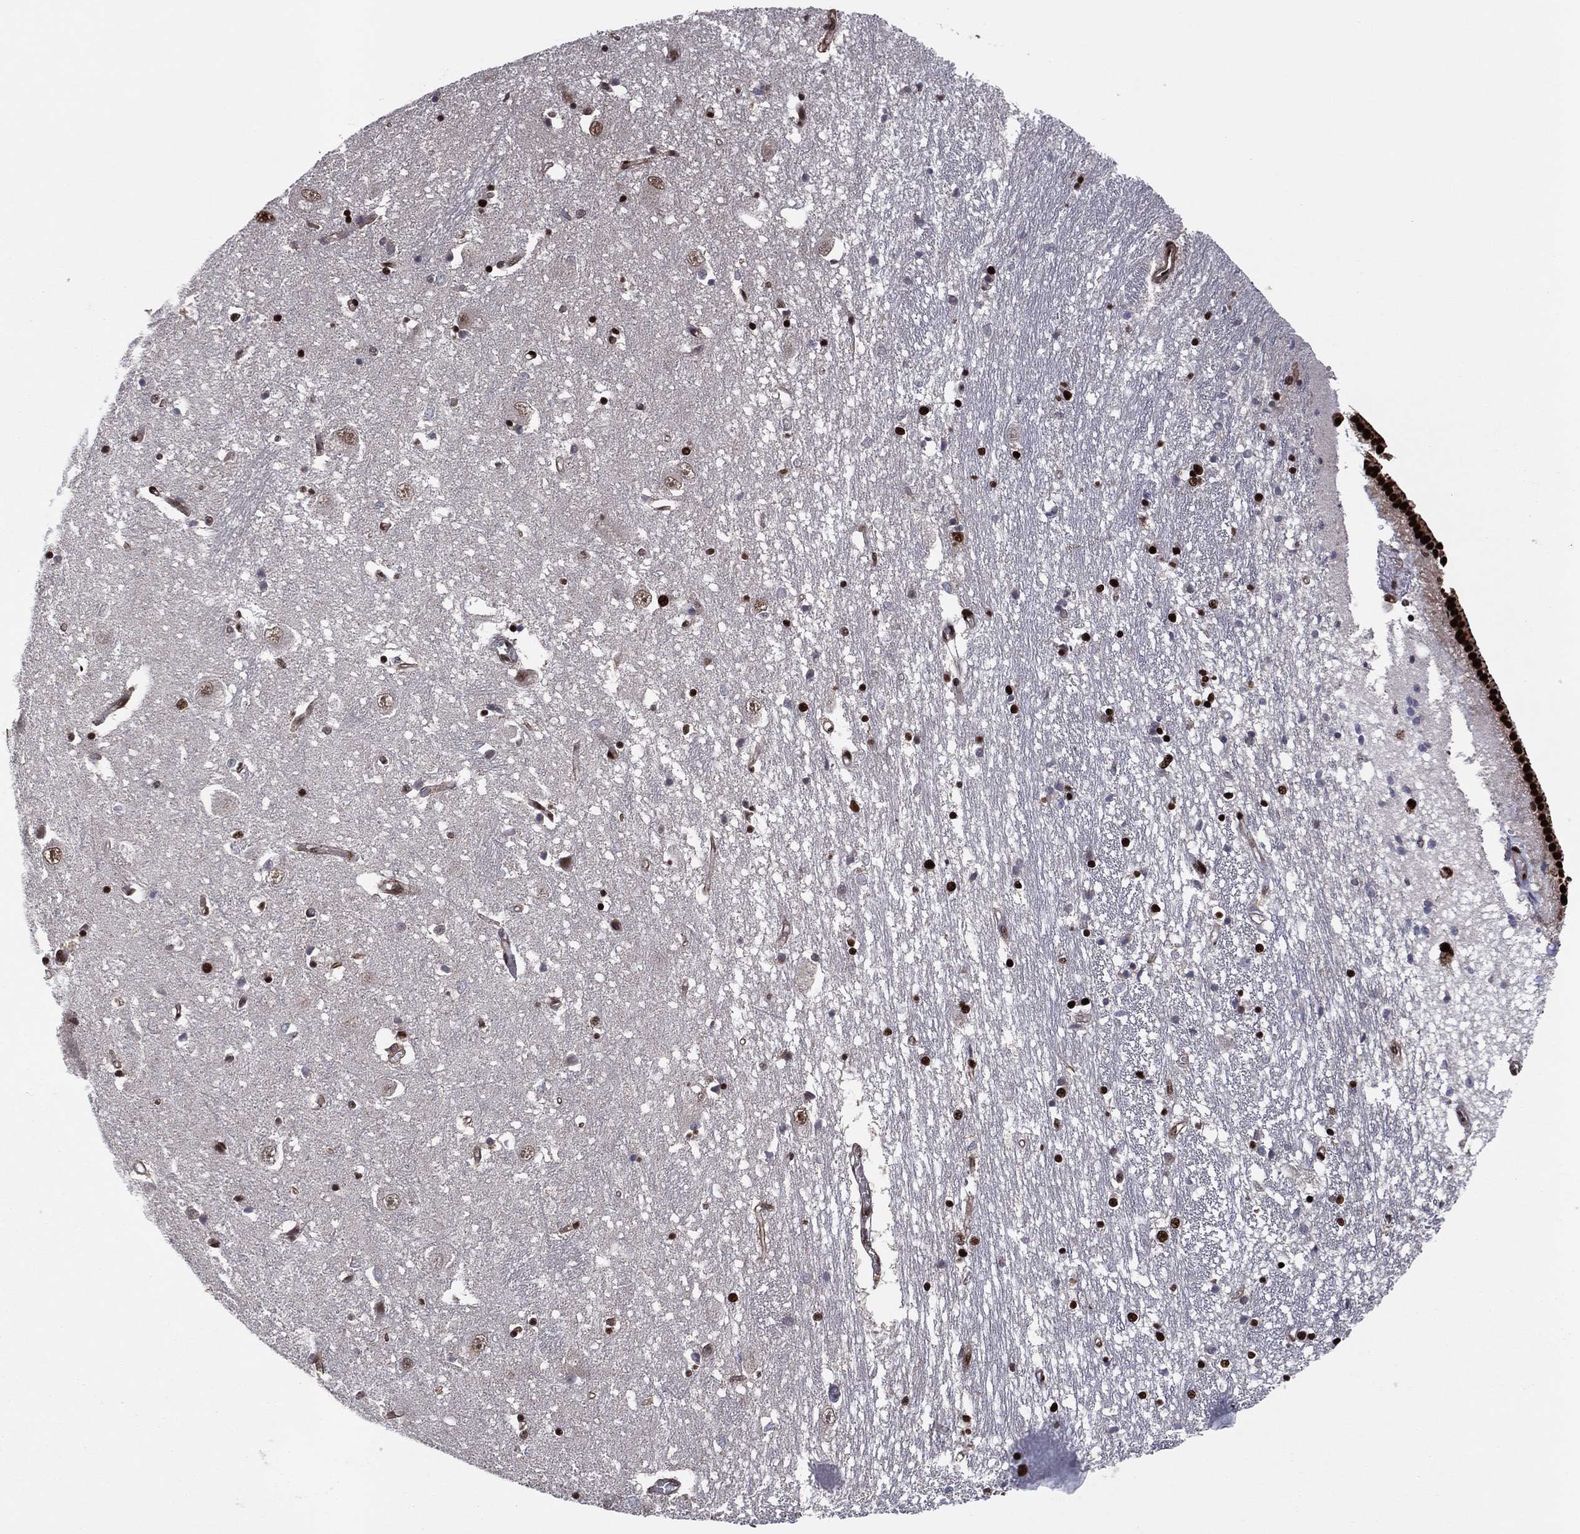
{"staining": {"intensity": "strong", "quantity": ">75%", "location": "nuclear"}, "tissue": "caudate", "cell_type": "Glial cells", "image_type": "normal", "snomed": [{"axis": "morphology", "description": "Normal tissue, NOS"}, {"axis": "topography", "description": "Lateral ventricle wall"}], "caption": "An IHC photomicrograph of benign tissue is shown. Protein staining in brown shows strong nuclear positivity in caudate within glial cells. (Stains: DAB (3,3'-diaminobenzidine) in brown, nuclei in blue, Microscopy: brightfield microscopy at high magnification).", "gene": "TP53BP1", "patient": {"sex": "male", "age": 54}}